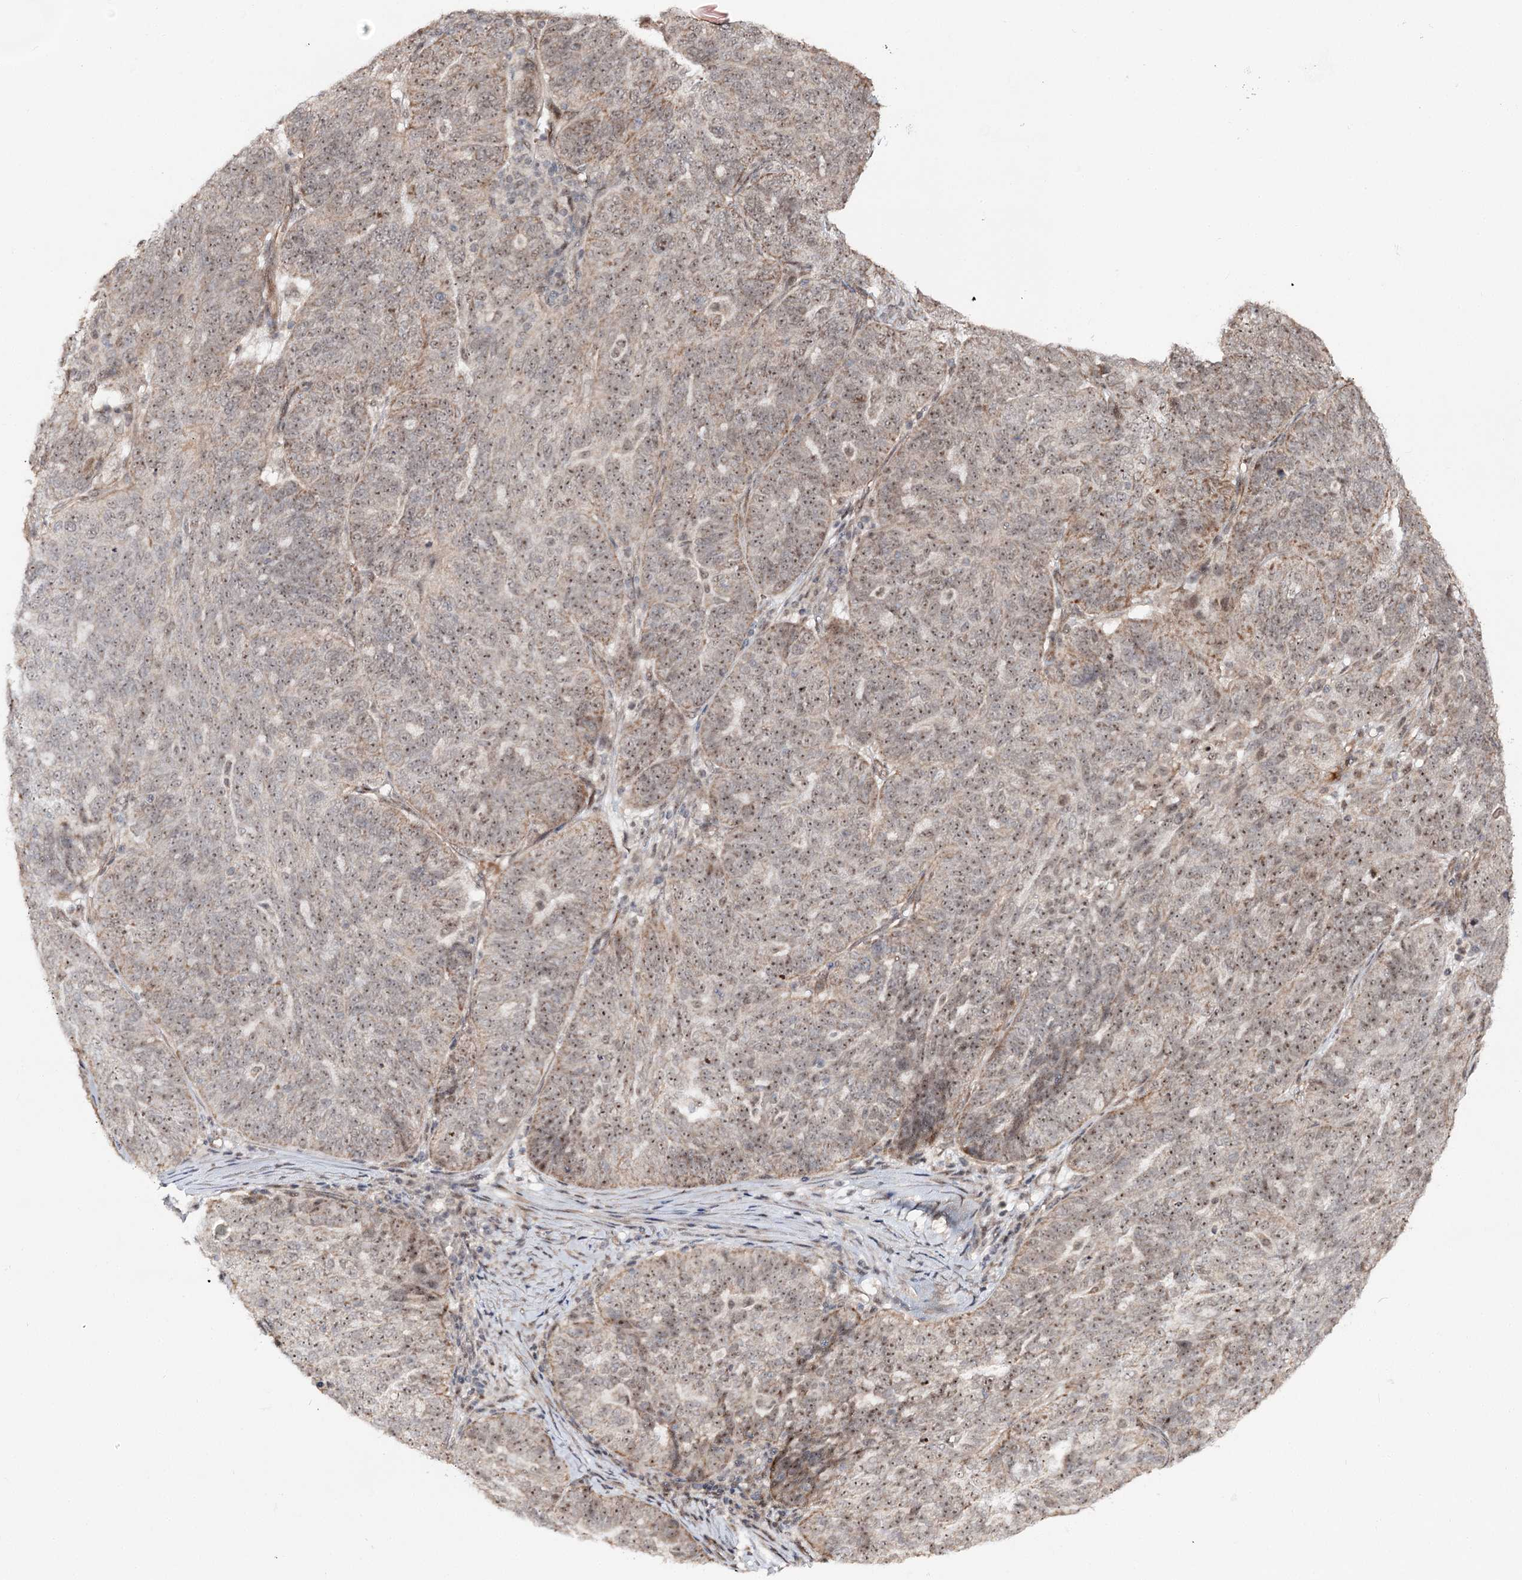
{"staining": {"intensity": "weak", "quantity": ">75%", "location": "cytoplasmic/membranous,nuclear"}, "tissue": "ovarian cancer", "cell_type": "Tumor cells", "image_type": "cancer", "snomed": [{"axis": "morphology", "description": "Cystadenocarcinoma, serous, NOS"}, {"axis": "topography", "description": "Ovary"}], "caption": "A low amount of weak cytoplasmic/membranous and nuclear positivity is present in about >75% of tumor cells in ovarian cancer (serous cystadenocarcinoma) tissue.", "gene": "RRP9", "patient": {"sex": "female", "age": 59}}